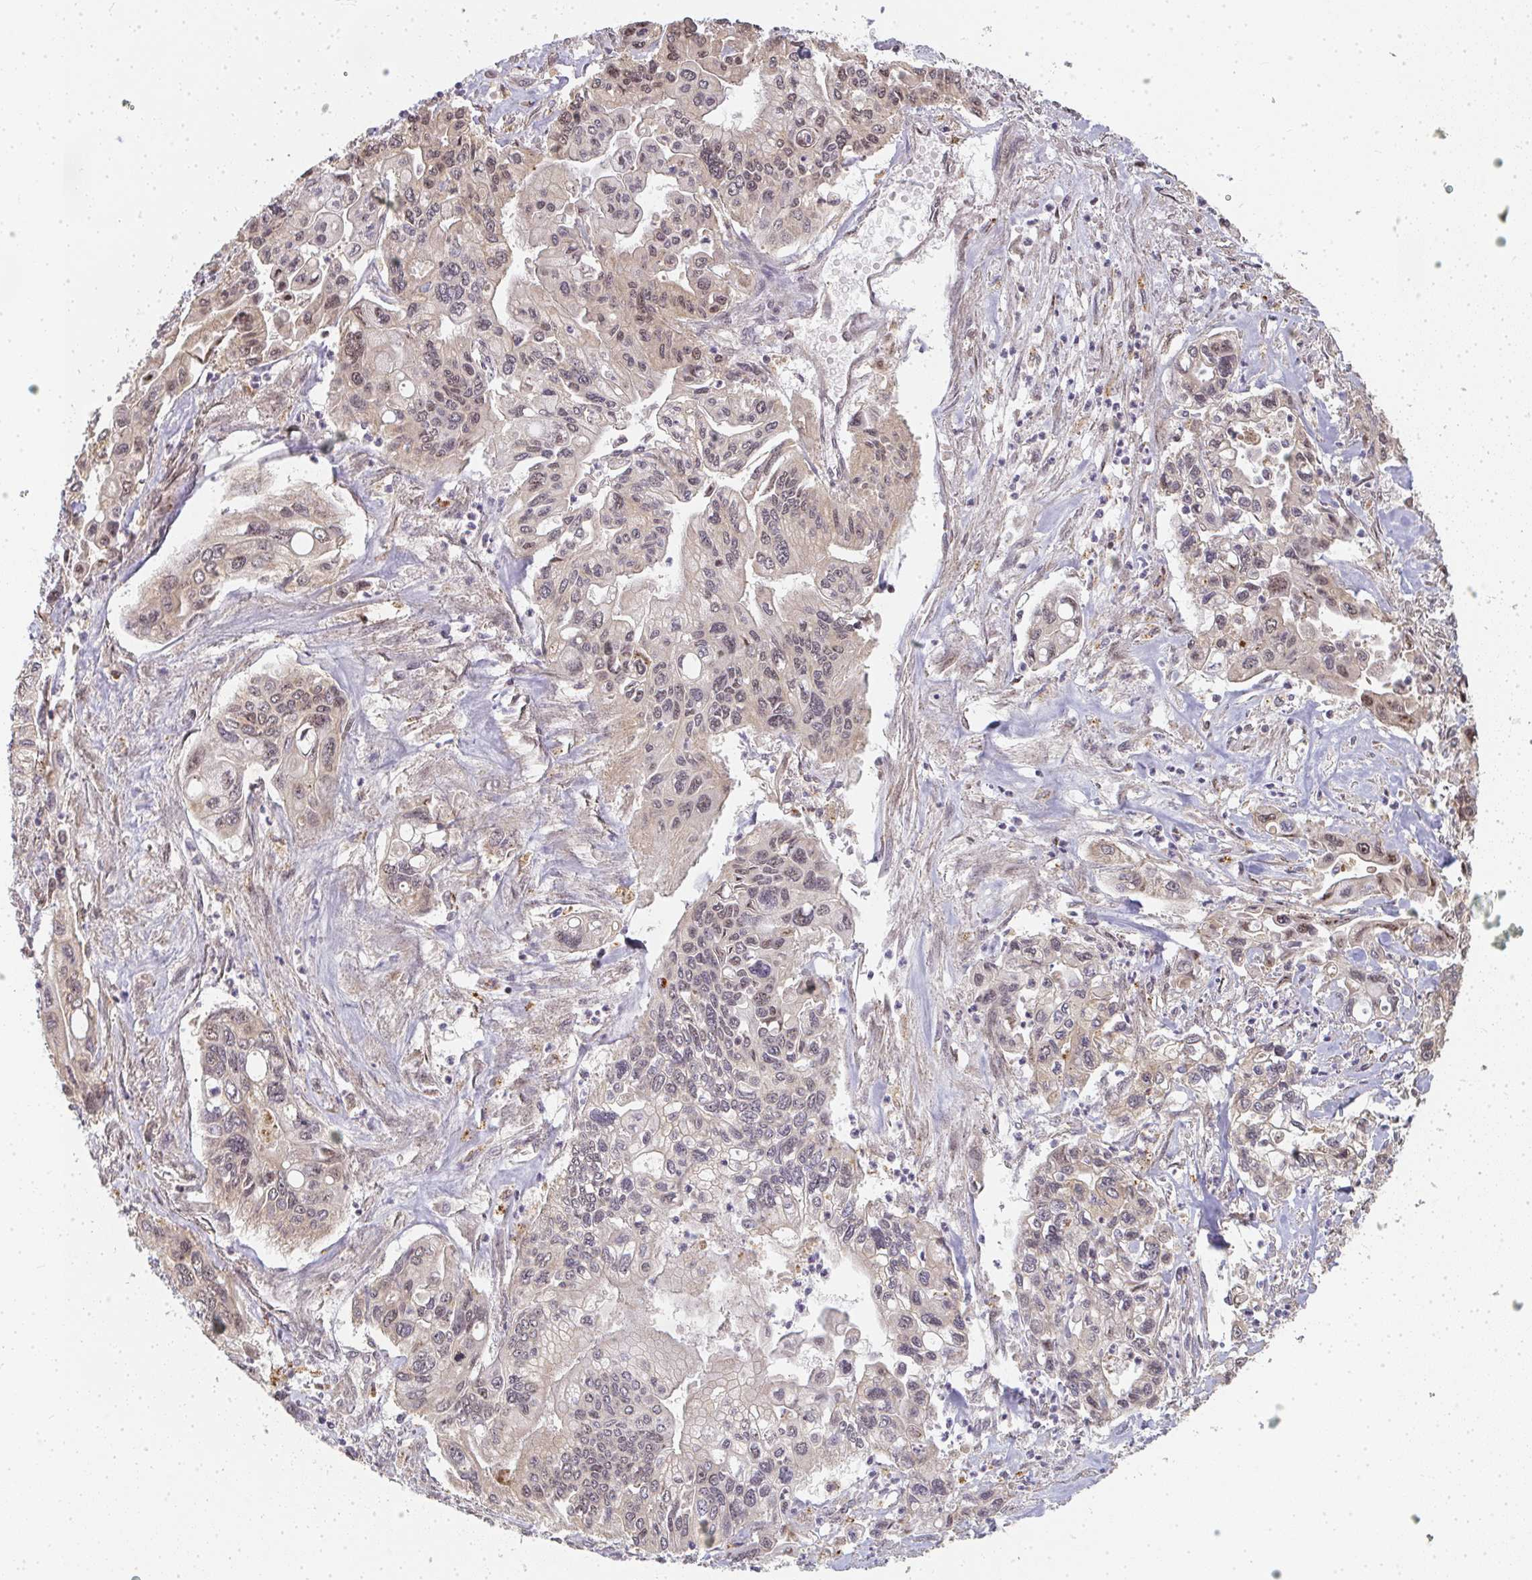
{"staining": {"intensity": "weak", "quantity": "25%-75%", "location": "cytoplasmic/membranous,nuclear"}, "tissue": "pancreatic cancer", "cell_type": "Tumor cells", "image_type": "cancer", "snomed": [{"axis": "morphology", "description": "Adenocarcinoma, NOS"}, {"axis": "topography", "description": "Pancreas"}], "caption": "Tumor cells exhibit weak cytoplasmic/membranous and nuclear positivity in approximately 25%-75% of cells in pancreatic adenocarcinoma. The staining is performed using DAB brown chromogen to label protein expression. The nuclei are counter-stained blue using hematoxylin.", "gene": "SLC35B3", "patient": {"sex": "male", "age": 62}}